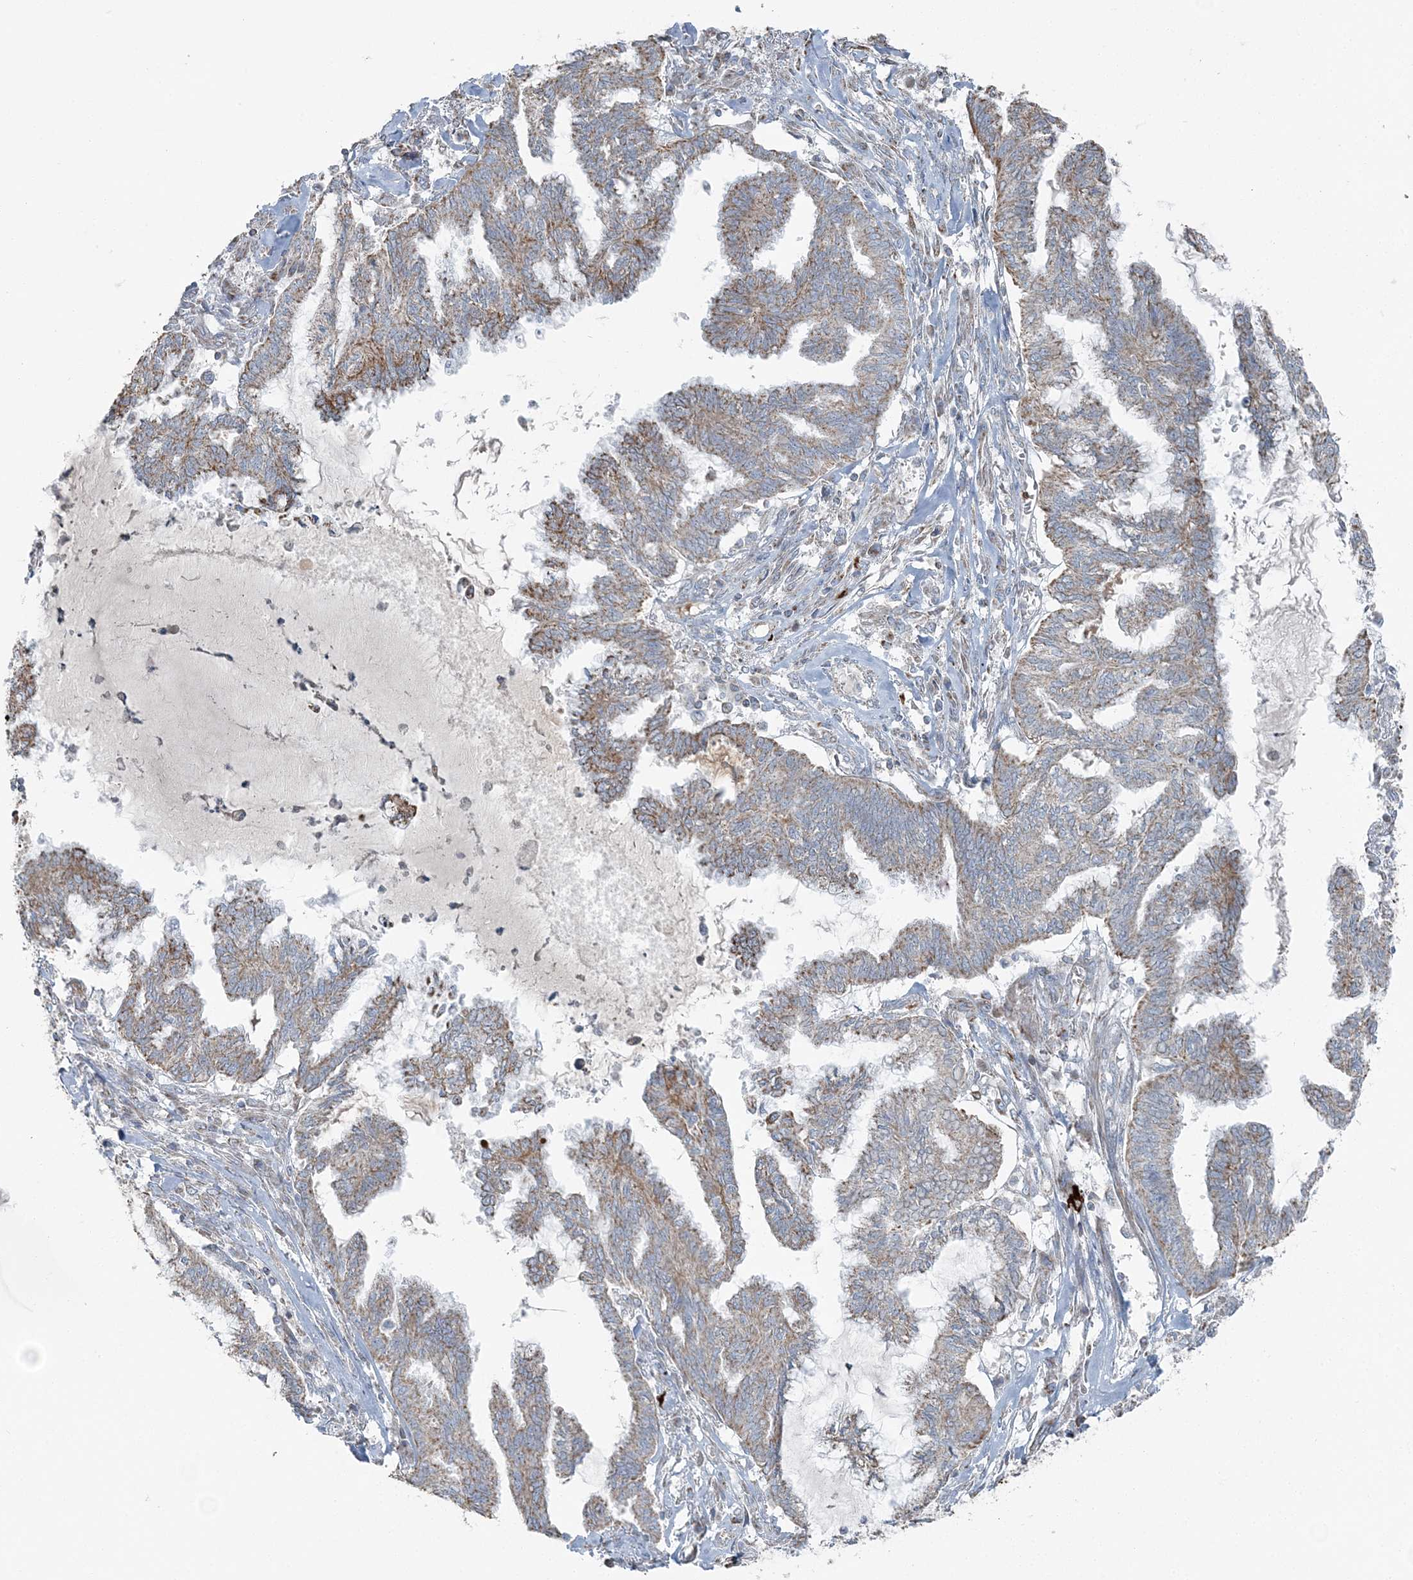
{"staining": {"intensity": "moderate", "quantity": ">75%", "location": "cytoplasmic/membranous"}, "tissue": "endometrial cancer", "cell_type": "Tumor cells", "image_type": "cancer", "snomed": [{"axis": "morphology", "description": "Adenocarcinoma, NOS"}, {"axis": "topography", "description": "Endometrium"}], "caption": "Immunohistochemistry (IHC) staining of endometrial adenocarcinoma, which shows medium levels of moderate cytoplasmic/membranous staining in about >75% of tumor cells indicating moderate cytoplasmic/membranous protein expression. The staining was performed using DAB (brown) for protein detection and nuclei were counterstained in hematoxylin (blue).", "gene": "SLC22A16", "patient": {"sex": "female", "age": 86}}